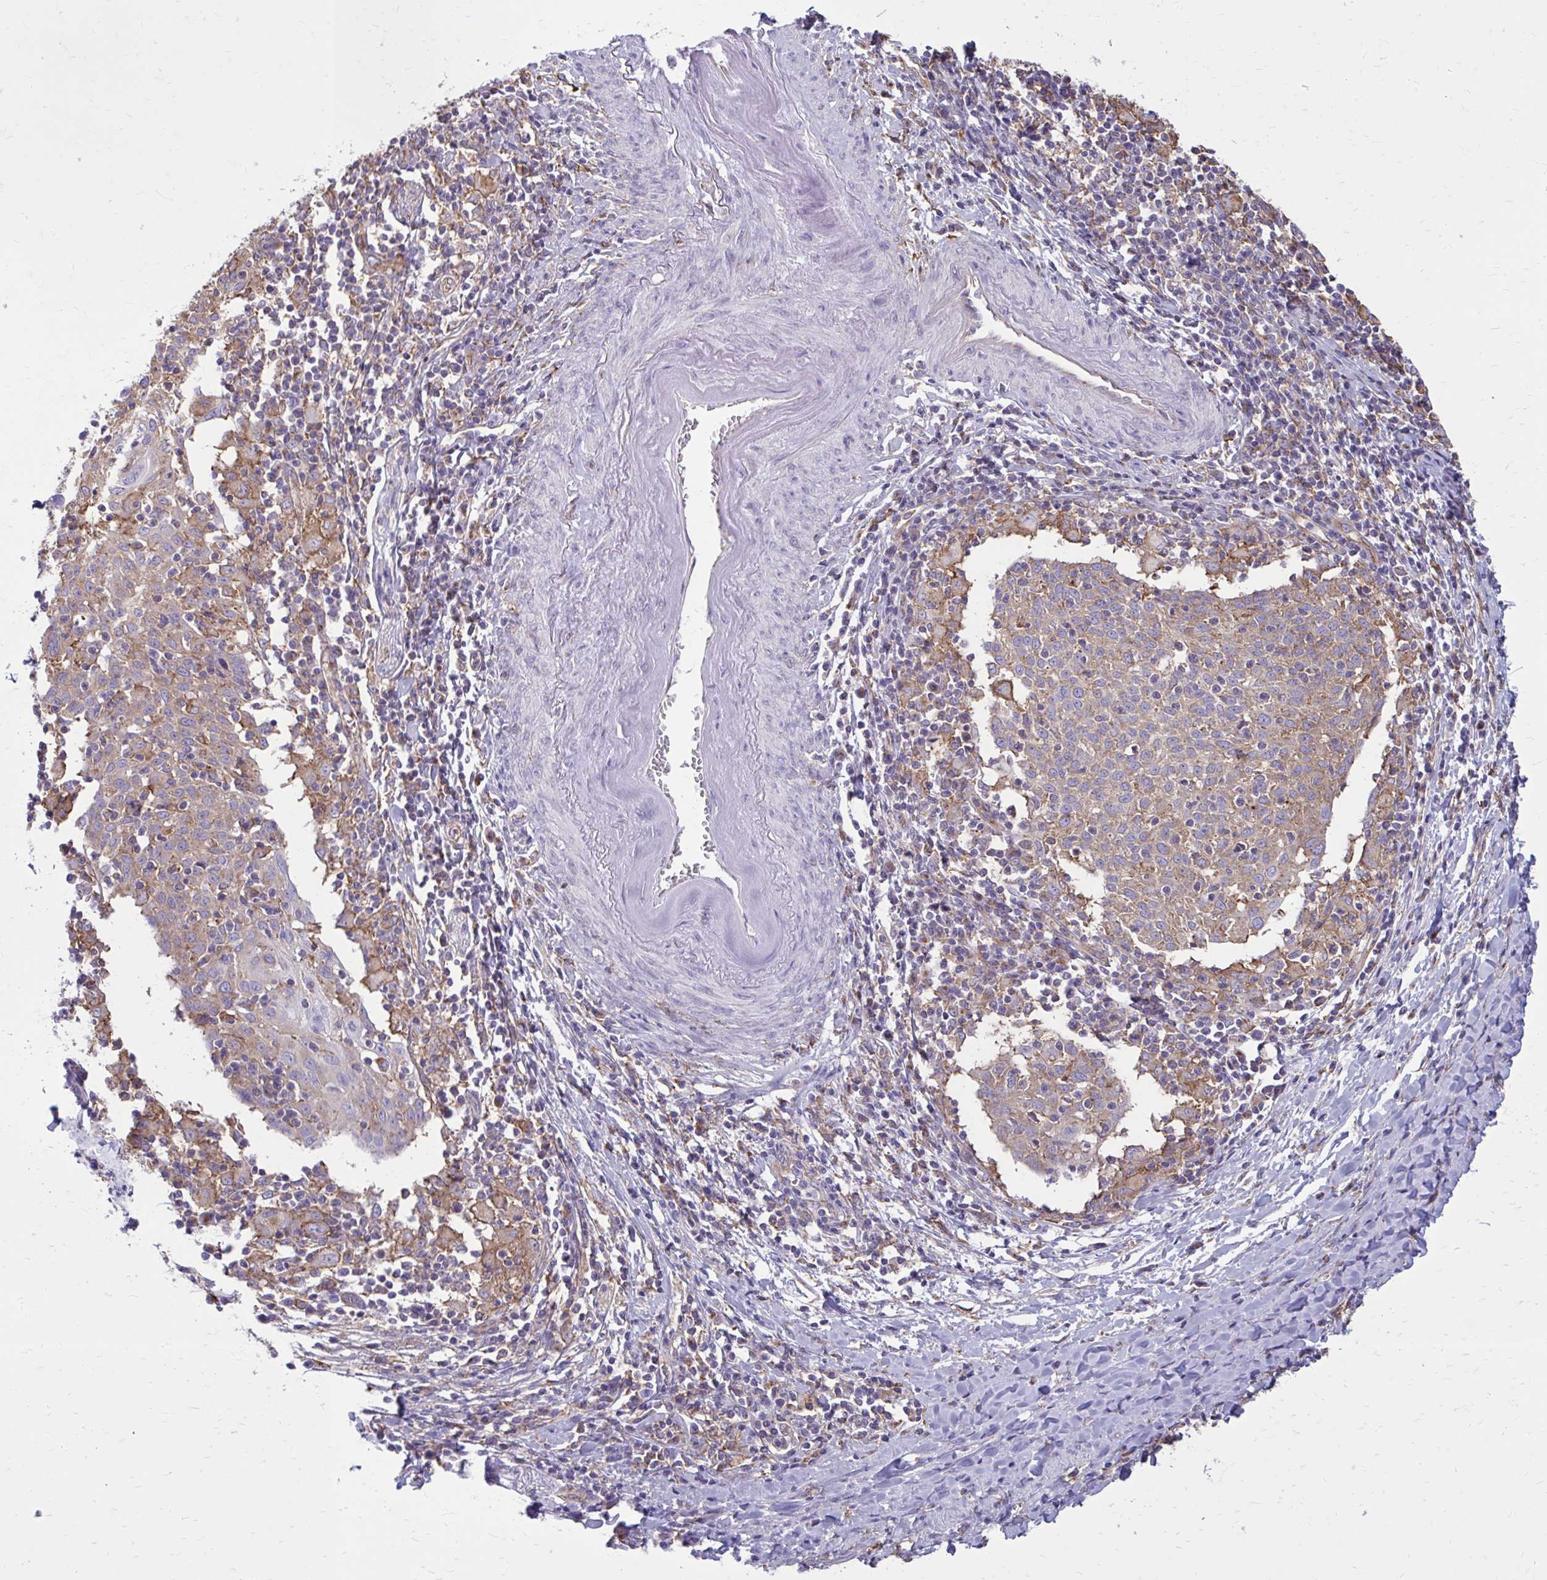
{"staining": {"intensity": "weak", "quantity": ">75%", "location": "cytoplasmic/membranous"}, "tissue": "cervical cancer", "cell_type": "Tumor cells", "image_type": "cancer", "snomed": [{"axis": "morphology", "description": "Squamous cell carcinoma, NOS"}, {"axis": "topography", "description": "Cervix"}], "caption": "The immunohistochemical stain shows weak cytoplasmic/membranous expression in tumor cells of cervical squamous cell carcinoma tissue. Nuclei are stained in blue.", "gene": "CLTA", "patient": {"sex": "female", "age": 52}}